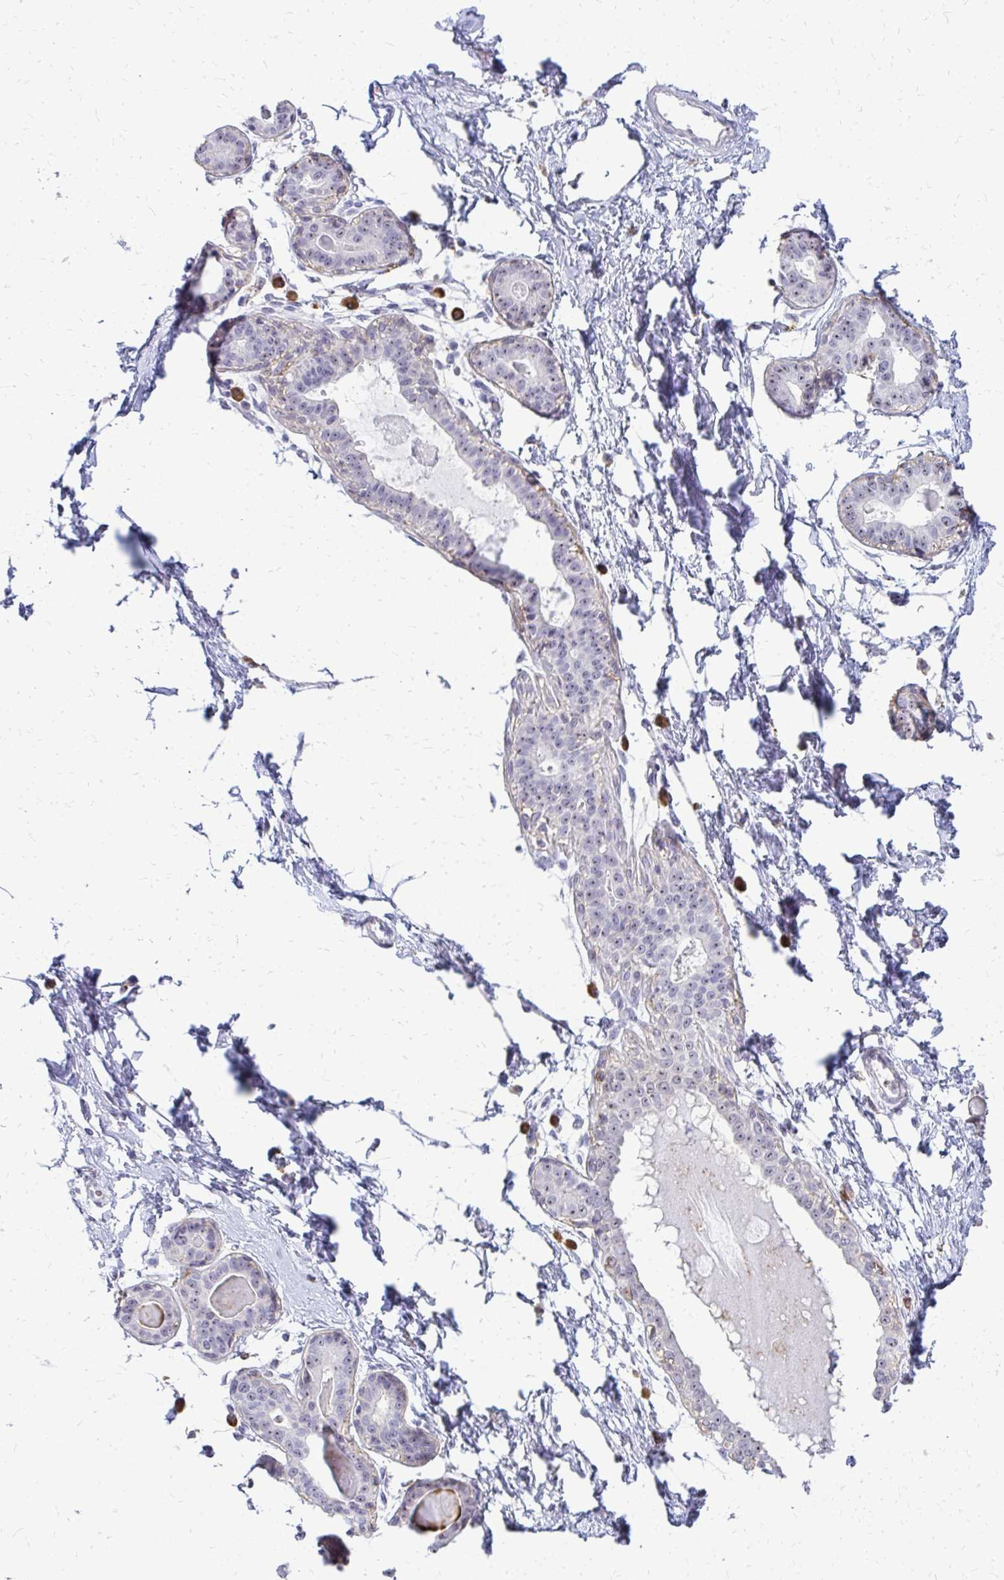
{"staining": {"intensity": "negative", "quantity": "none", "location": "none"}, "tissue": "breast", "cell_type": "Adipocytes", "image_type": "normal", "snomed": [{"axis": "morphology", "description": "Normal tissue, NOS"}, {"axis": "topography", "description": "Breast"}], "caption": "Human breast stained for a protein using IHC shows no expression in adipocytes.", "gene": "FAM9A", "patient": {"sex": "female", "age": 45}}